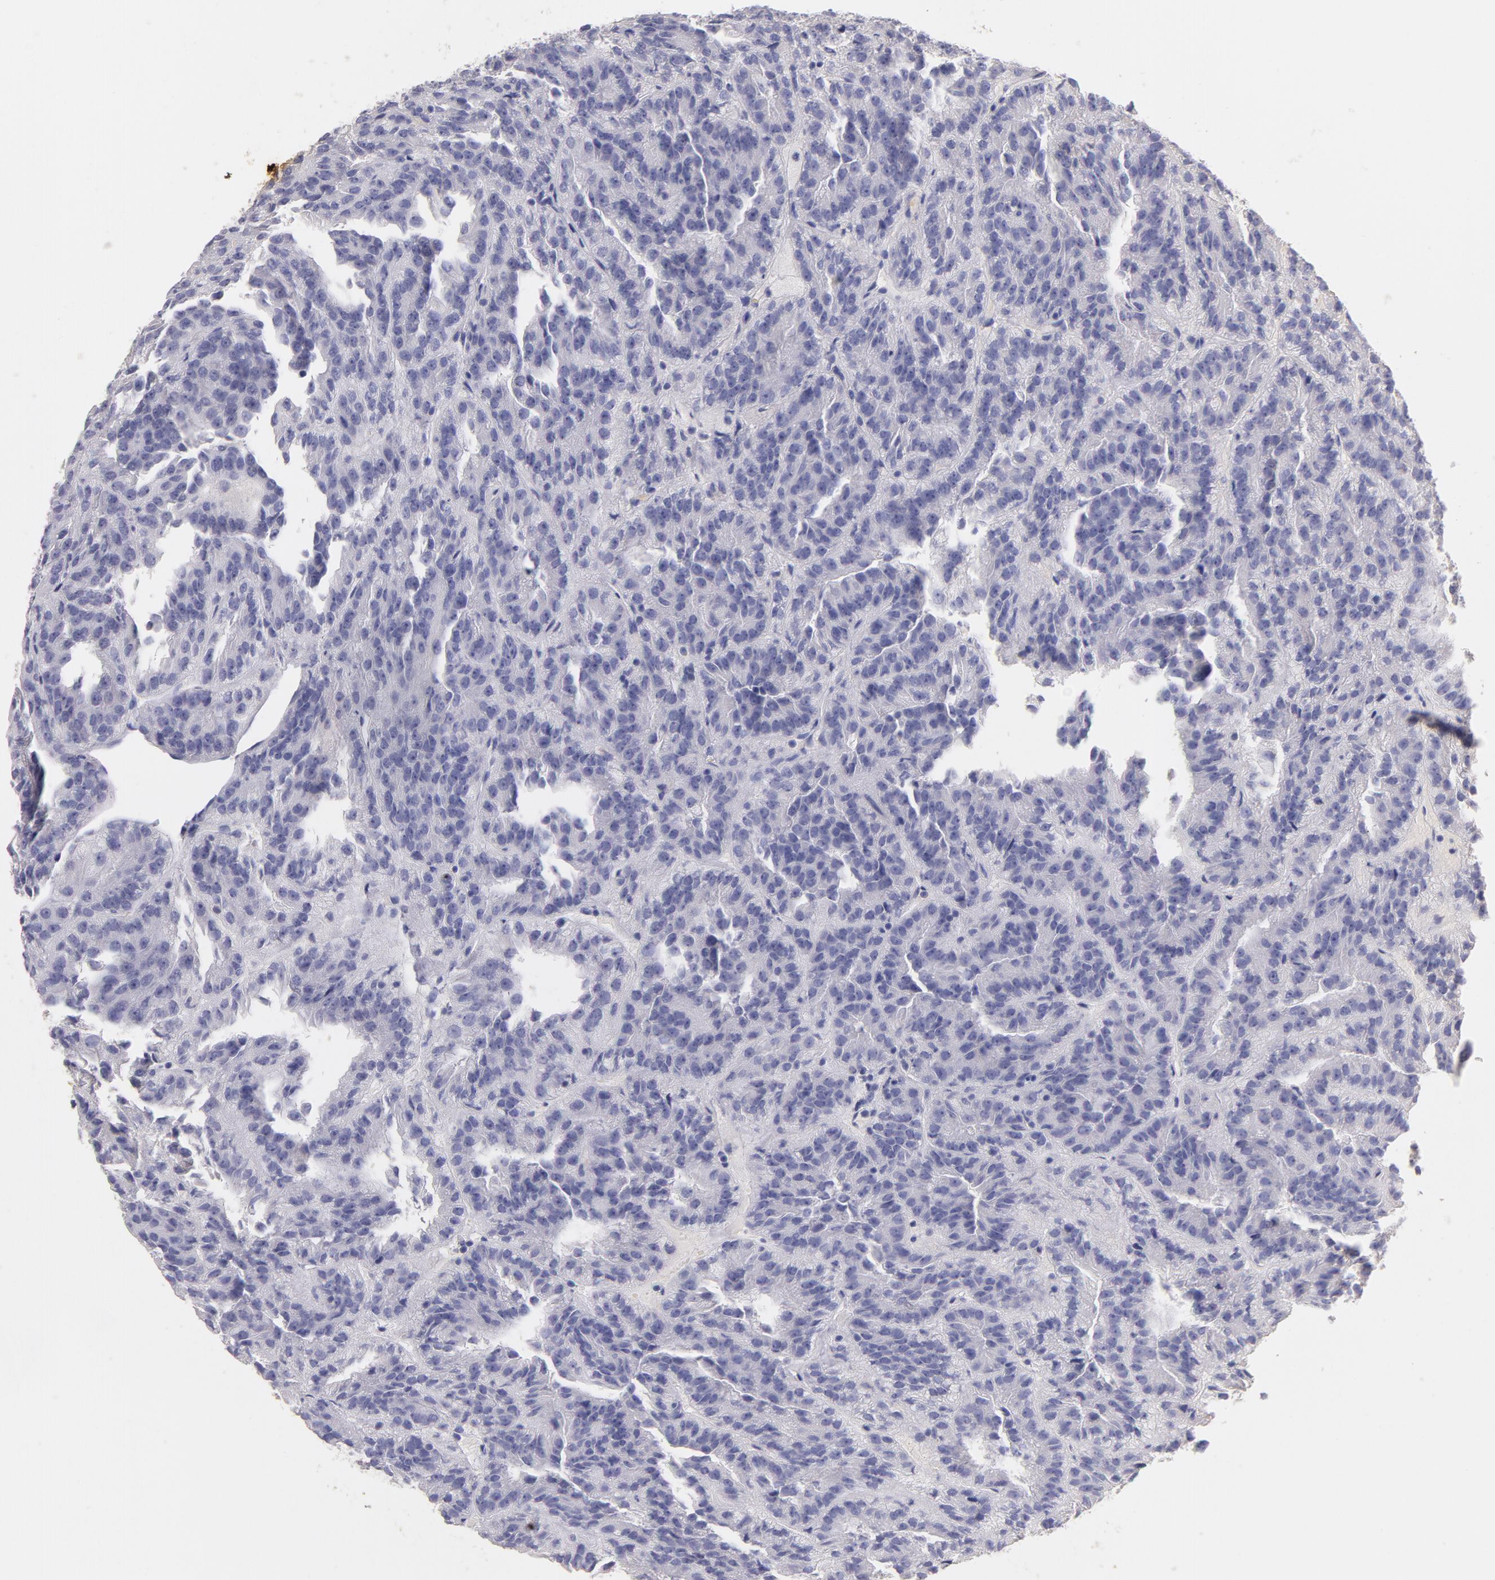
{"staining": {"intensity": "negative", "quantity": "none", "location": "none"}, "tissue": "renal cancer", "cell_type": "Tumor cells", "image_type": "cancer", "snomed": [{"axis": "morphology", "description": "Adenocarcinoma, NOS"}, {"axis": "topography", "description": "Kidney"}], "caption": "Human renal adenocarcinoma stained for a protein using IHC shows no staining in tumor cells.", "gene": "CD44", "patient": {"sex": "male", "age": 46}}